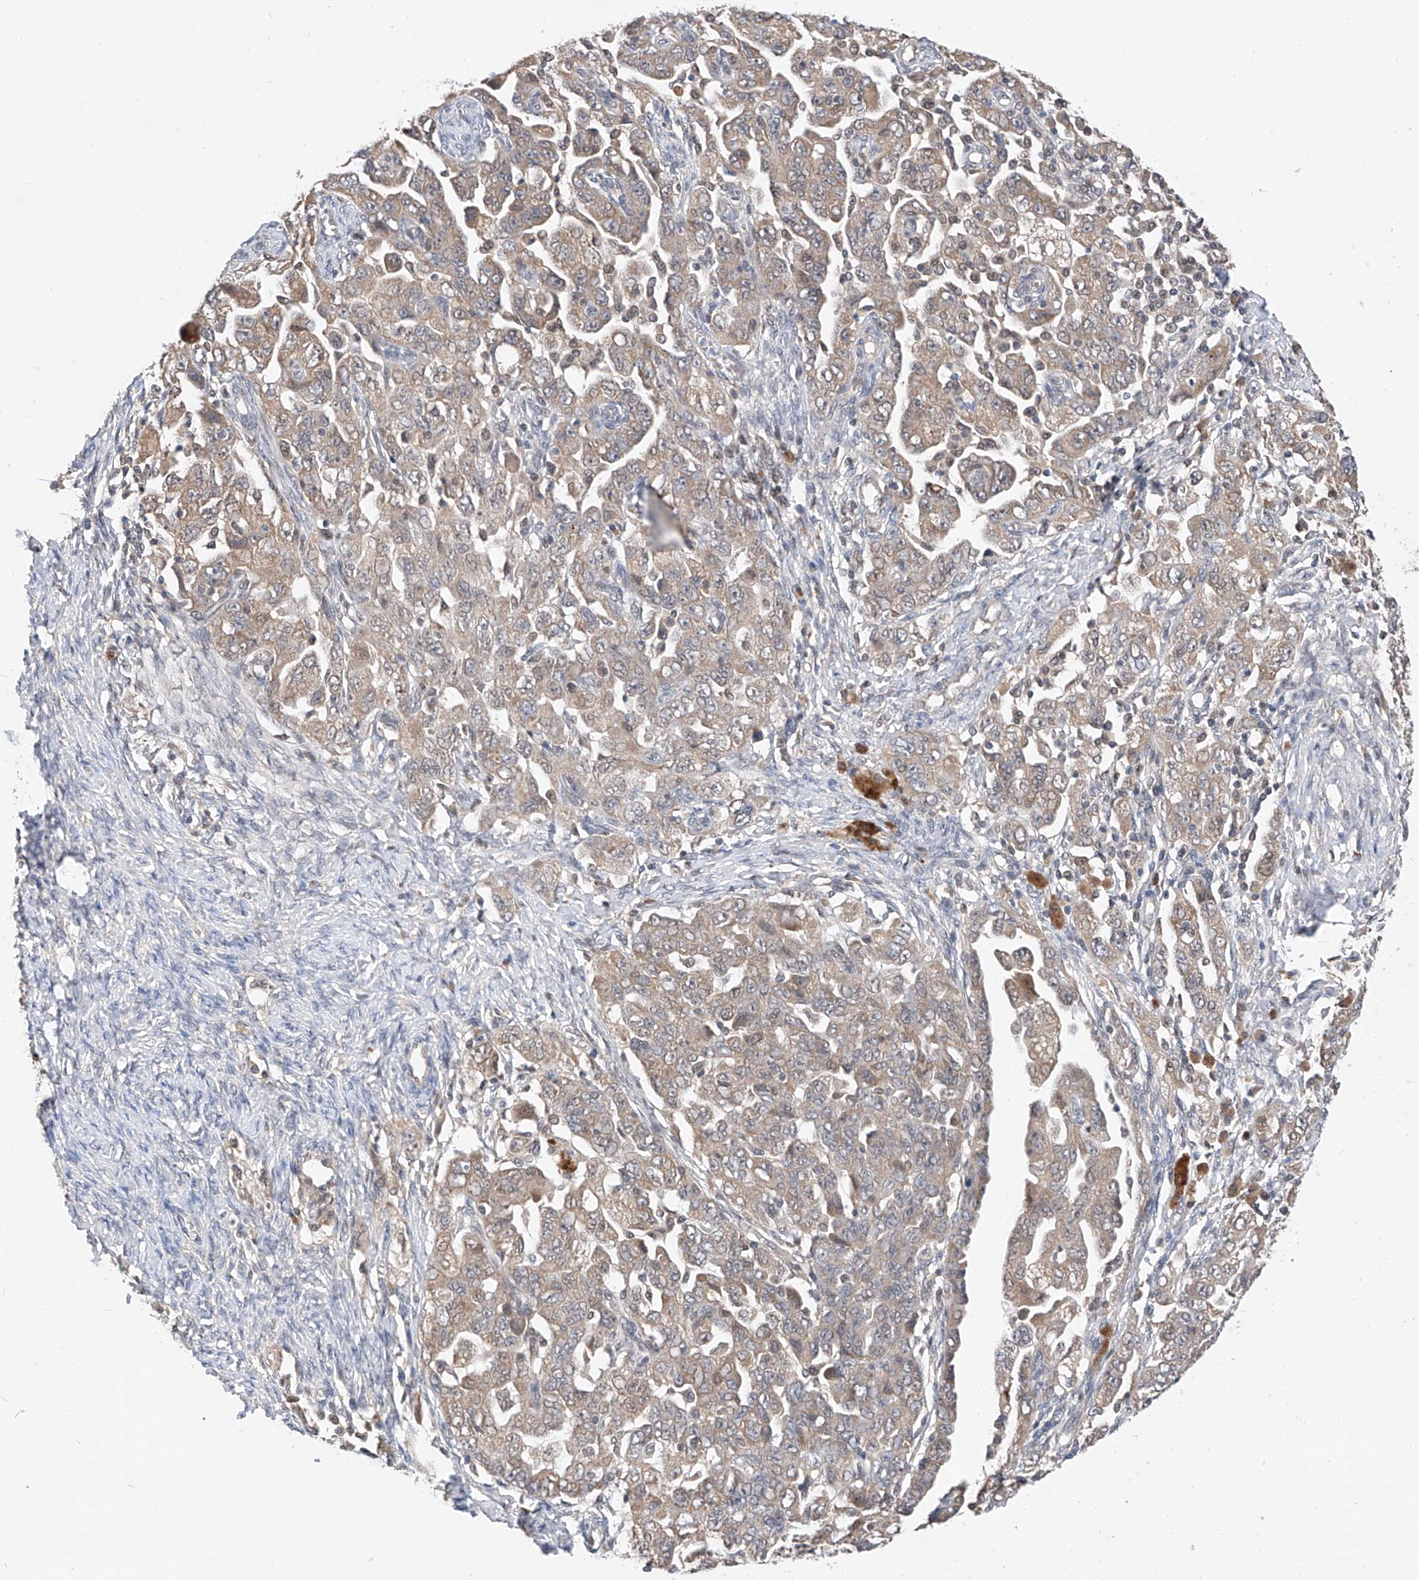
{"staining": {"intensity": "weak", "quantity": "25%-75%", "location": "cytoplasmic/membranous"}, "tissue": "ovarian cancer", "cell_type": "Tumor cells", "image_type": "cancer", "snomed": [{"axis": "morphology", "description": "Carcinoma, NOS"}, {"axis": "morphology", "description": "Cystadenocarcinoma, serous, NOS"}, {"axis": "topography", "description": "Ovary"}], "caption": "The photomicrograph demonstrates staining of ovarian cancer, revealing weak cytoplasmic/membranous protein positivity (brown color) within tumor cells.", "gene": "CARMIL3", "patient": {"sex": "female", "age": 69}}